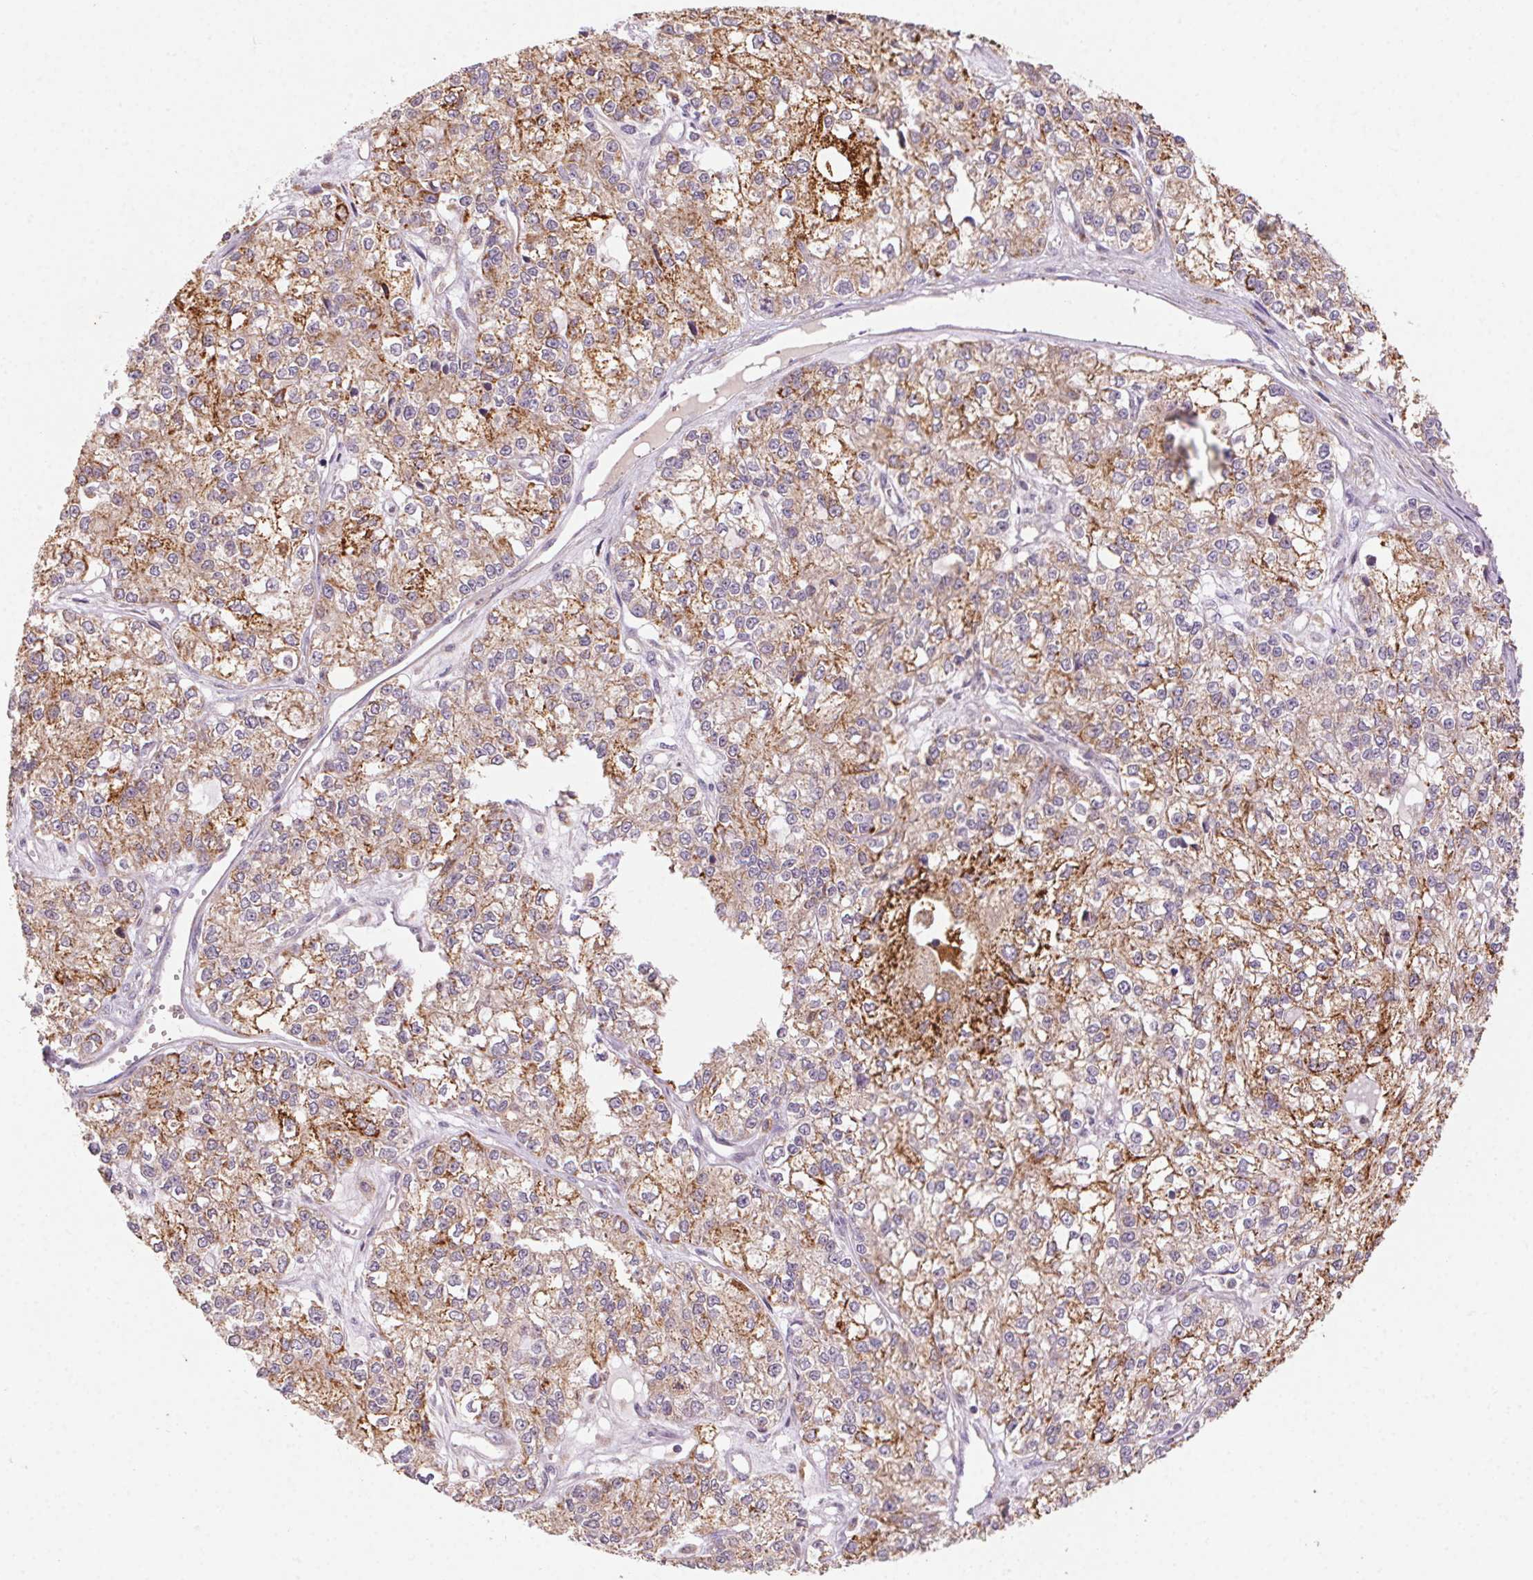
{"staining": {"intensity": "moderate", "quantity": ">75%", "location": "cytoplasmic/membranous"}, "tissue": "ovarian cancer", "cell_type": "Tumor cells", "image_type": "cancer", "snomed": [{"axis": "morphology", "description": "Carcinoma, endometroid"}, {"axis": "topography", "description": "Ovary"}], "caption": "Protein staining demonstrates moderate cytoplasmic/membranous positivity in about >75% of tumor cells in endometroid carcinoma (ovarian). (DAB (3,3'-diaminobenzidine) IHC, brown staining for protein, blue staining for nuclei).", "gene": "FNBP1L", "patient": {"sex": "female", "age": 64}}